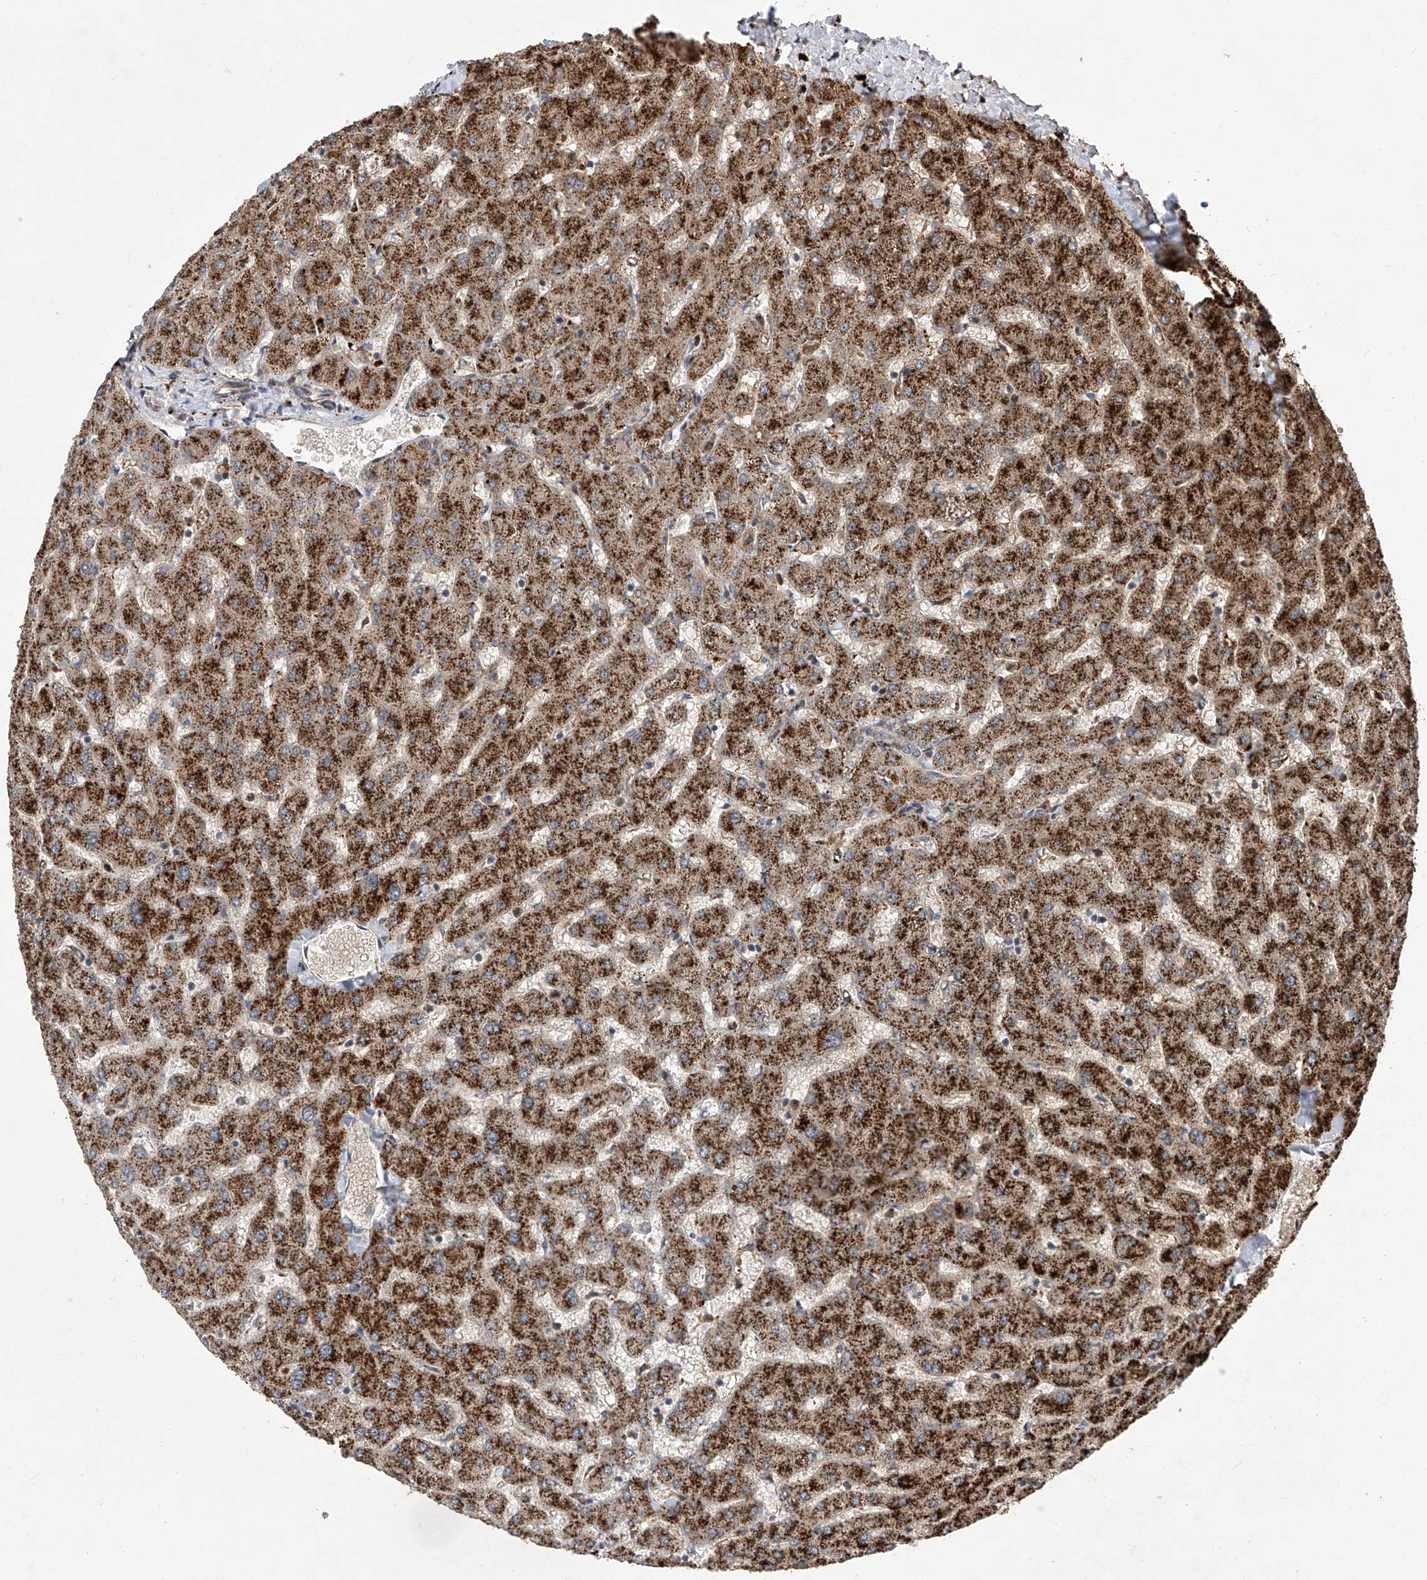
{"staining": {"intensity": "moderate", "quantity": ">75%", "location": "cytoplasmic/membranous"}, "tissue": "liver", "cell_type": "Cholangiocytes", "image_type": "normal", "snomed": [{"axis": "morphology", "description": "Normal tissue, NOS"}, {"axis": "topography", "description": "Liver"}], "caption": "About >75% of cholangiocytes in benign liver show moderate cytoplasmic/membranous protein positivity as visualized by brown immunohistochemical staining.", "gene": "FARP2", "patient": {"sex": "female", "age": 63}}